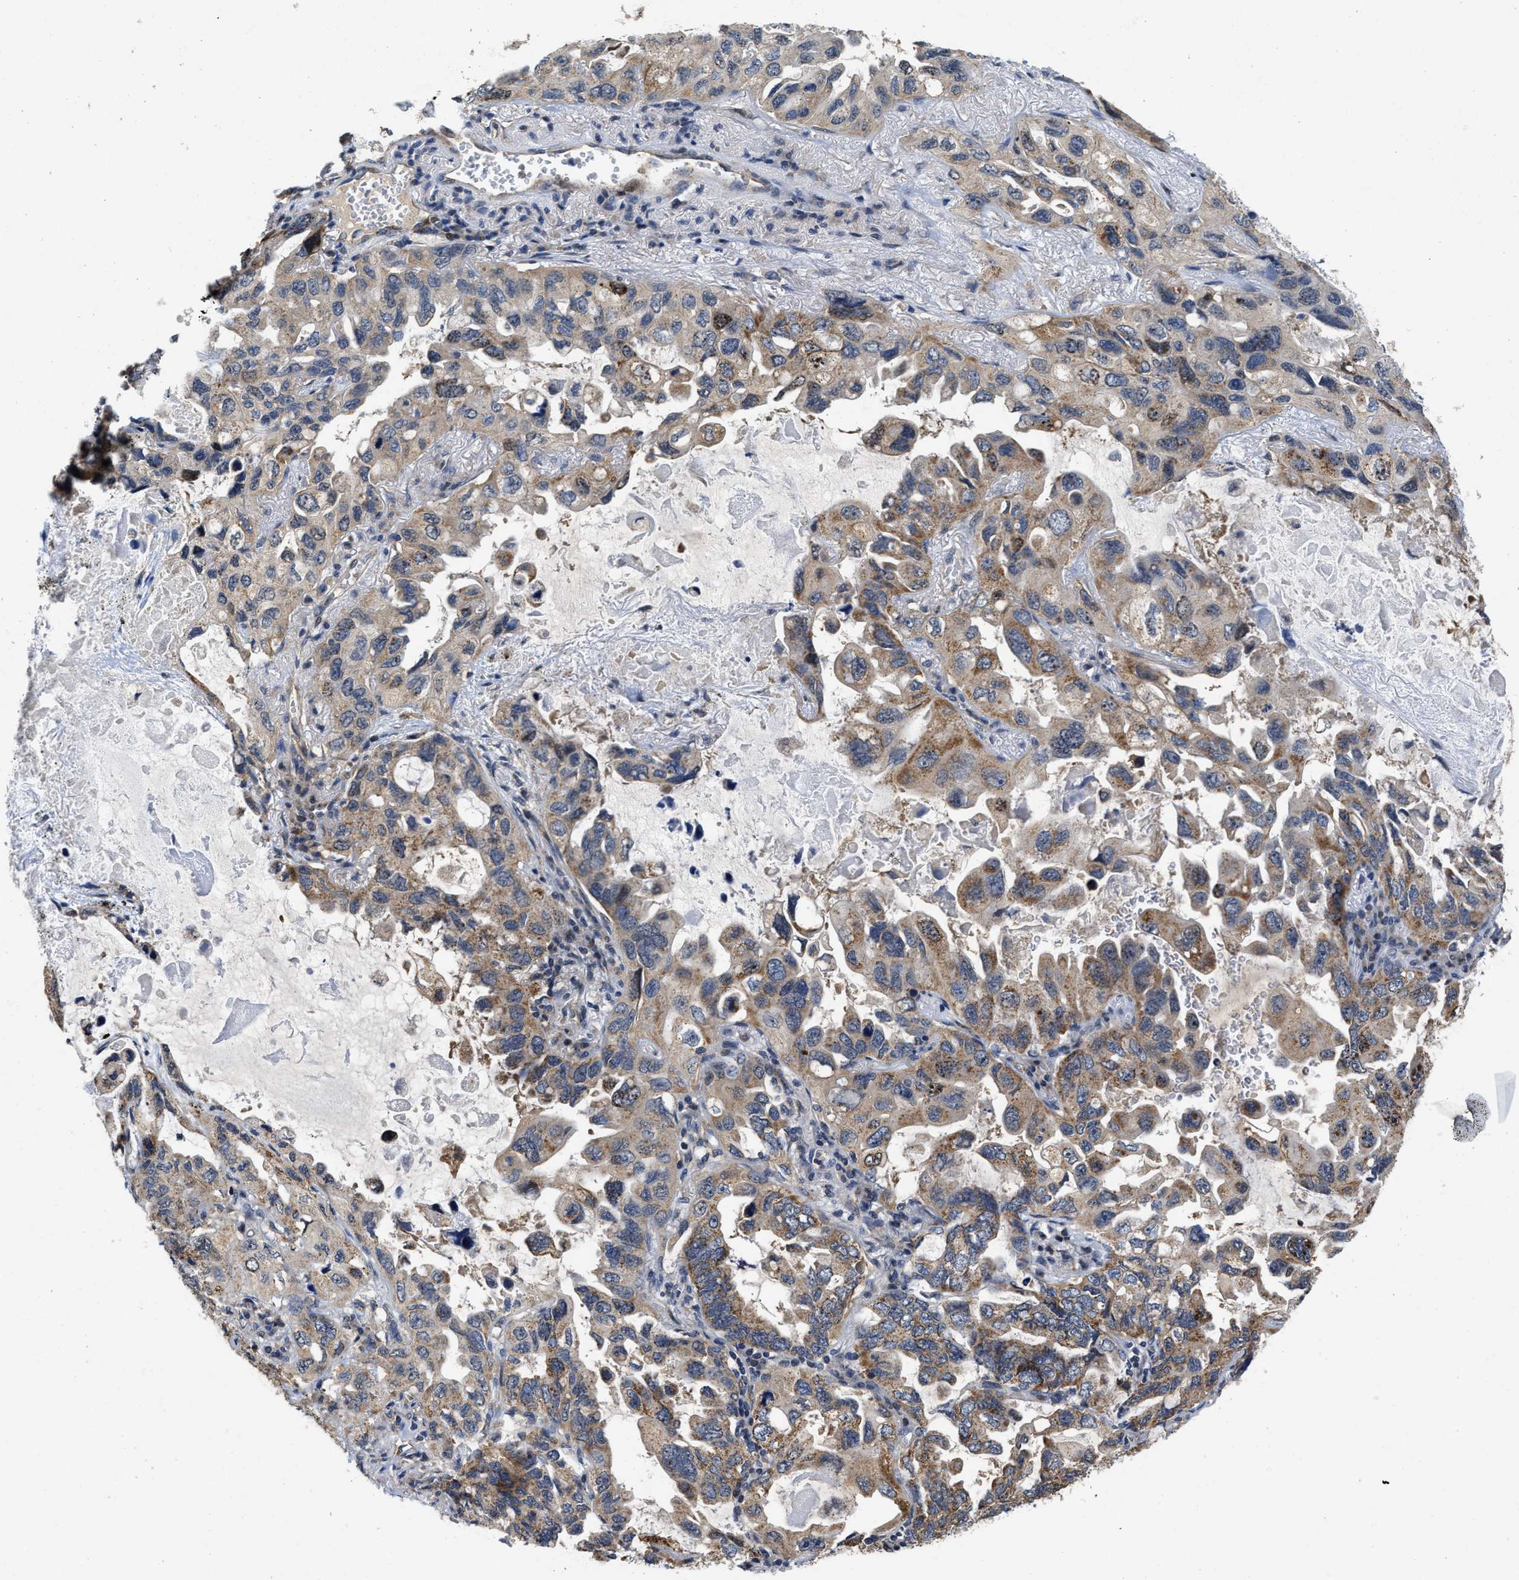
{"staining": {"intensity": "moderate", "quantity": "25%-75%", "location": "cytoplasmic/membranous"}, "tissue": "lung cancer", "cell_type": "Tumor cells", "image_type": "cancer", "snomed": [{"axis": "morphology", "description": "Squamous cell carcinoma, NOS"}, {"axis": "topography", "description": "Lung"}], "caption": "This is an image of immunohistochemistry staining of lung cancer, which shows moderate positivity in the cytoplasmic/membranous of tumor cells.", "gene": "SCYL2", "patient": {"sex": "female", "age": 73}}